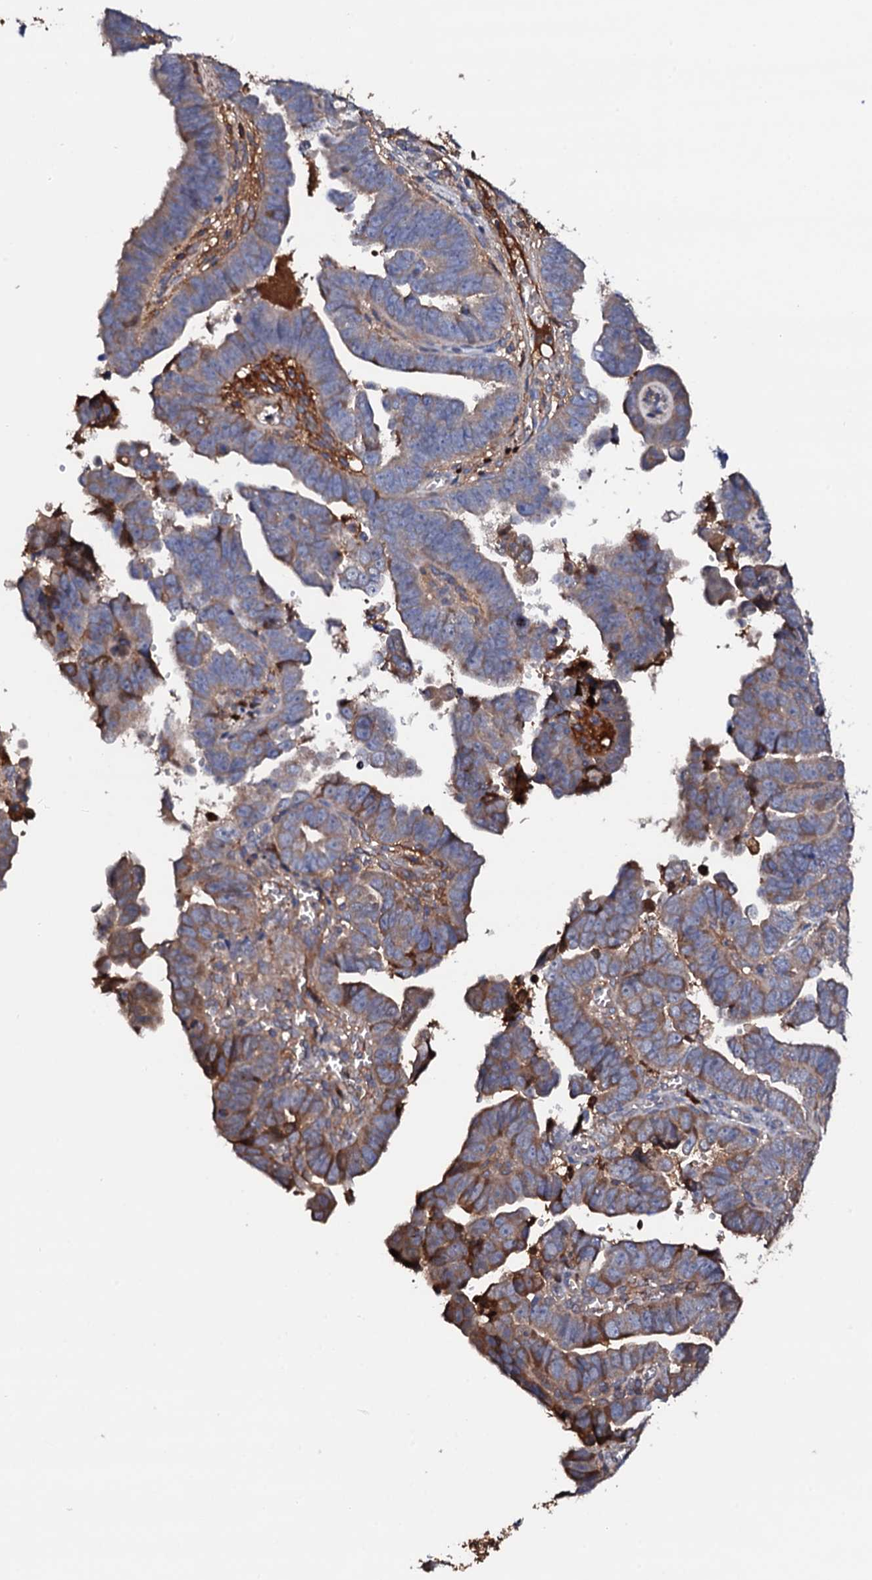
{"staining": {"intensity": "moderate", "quantity": ">75%", "location": "cytoplasmic/membranous"}, "tissue": "endometrial cancer", "cell_type": "Tumor cells", "image_type": "cancer", "snomed": [{"axis": "morphology", "description": "Adenocarcinoma, NOS"}, {"axis": "topography", "description": "Endometrium"}], "caption": "An image of human endometrial cancer (adenocarcinoma) stained for a protein exhibits moderate cytoplasmic/membranous brown staining in tumor cells.", "gene": "TCAF2", "patient": {"sex": "female", "age": 75}}